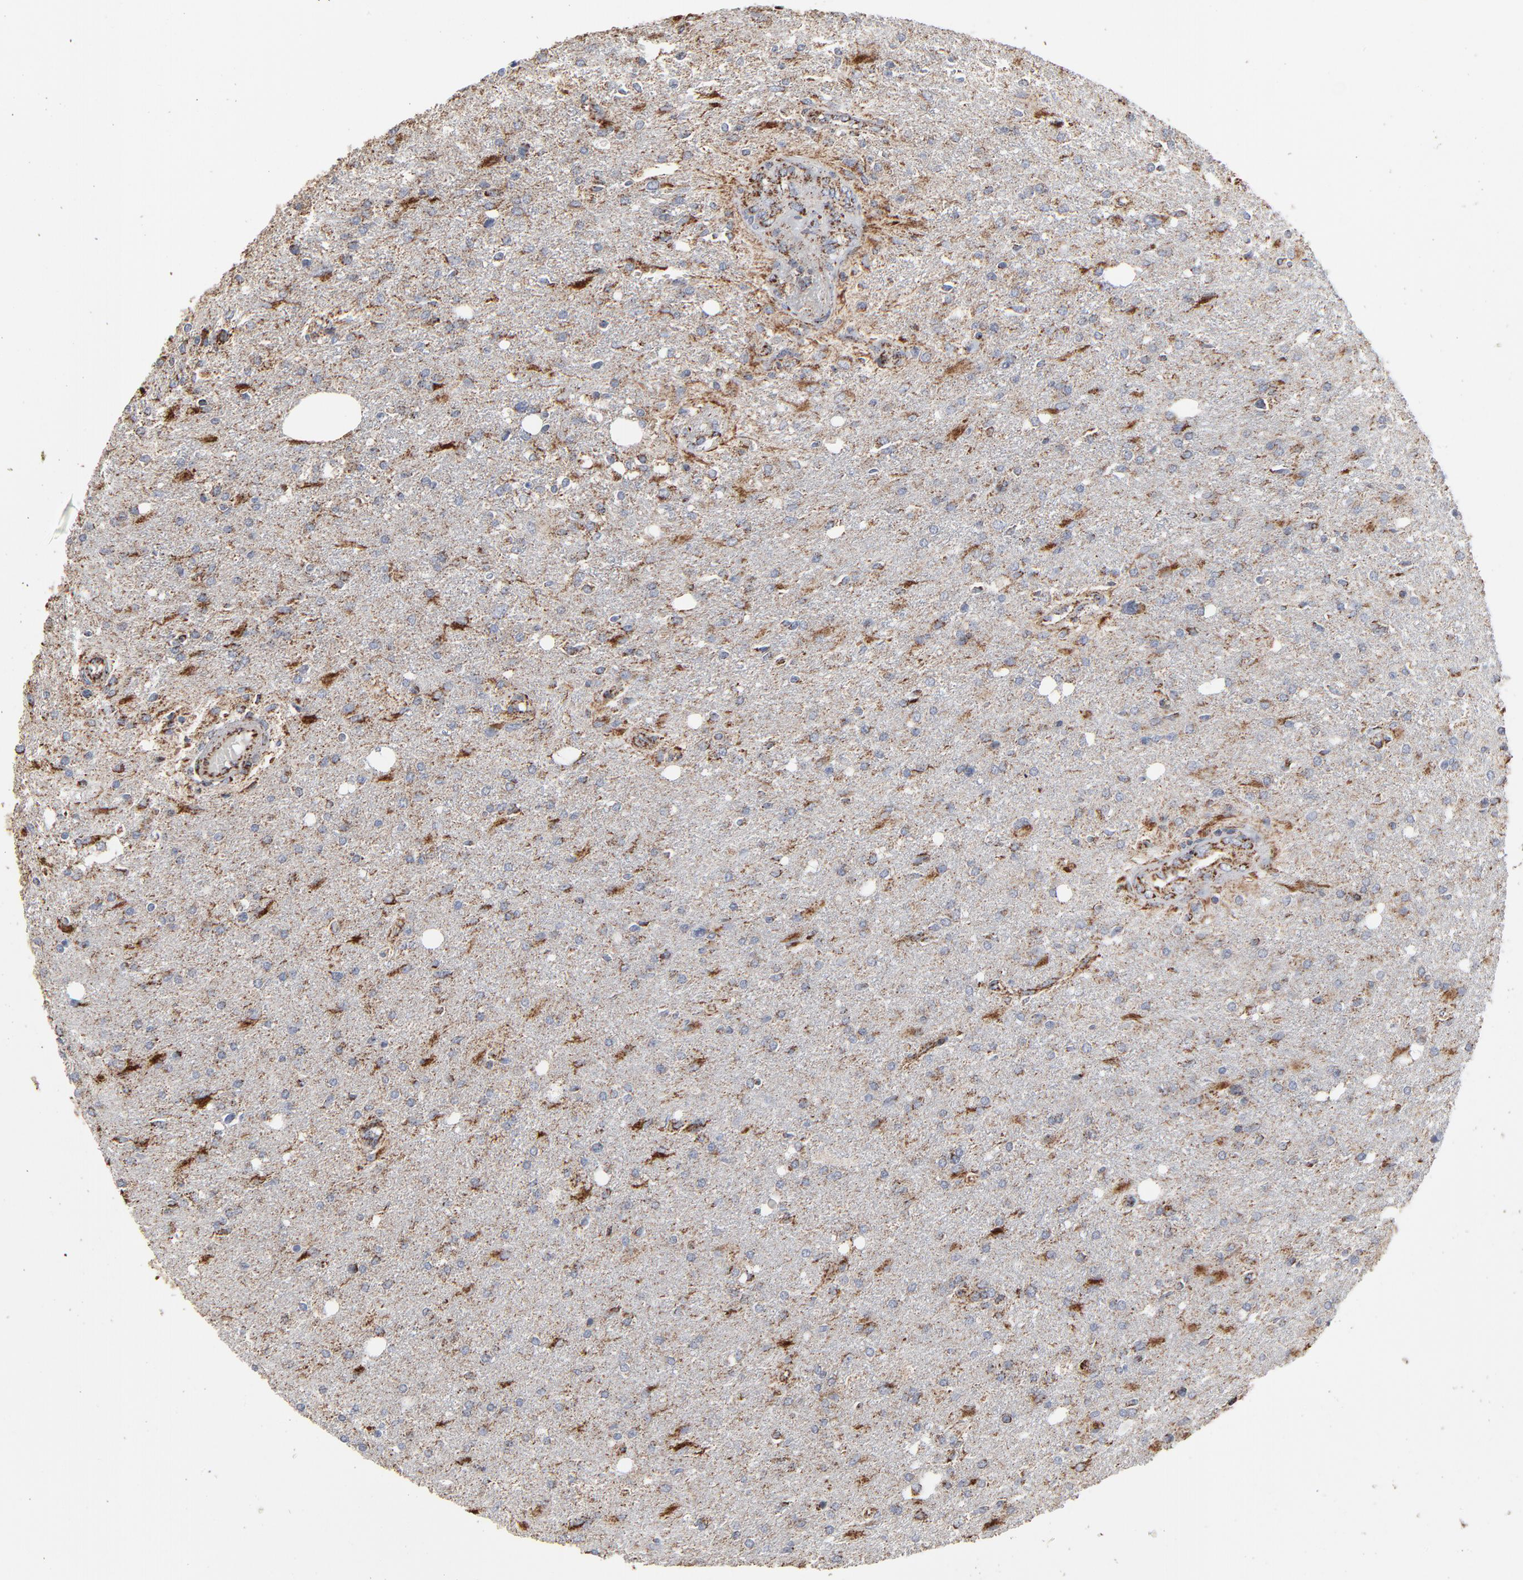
{"staining": {"intensity": "moderate", "quantity": "25%-75%", "location": "cytoplasmic/membranous"}, "tissue": "glioma", "cell_type": "Tumor cells", "image_type": "cancer", "snomed": [{"axis": "morphology", "description": "Glioma, malignant, High grade"}, {"axis": "topography", "description": "Cerebral cortex"}], "caption": "Immunohistochemistry (IHC) staining of glioma, which shows medium levels of moderate cytoplasmic/membranous expression in about 25%-75% of tumor cells indicating moderate cytoplasmic/membranous protein positivity. The staining was performed using DAB (brown) for protein detection and nuclei were counterstained in hematoxylin (blue).", "gene": "UQCRC1", "patient": {"sex": "male", "age": 76}}